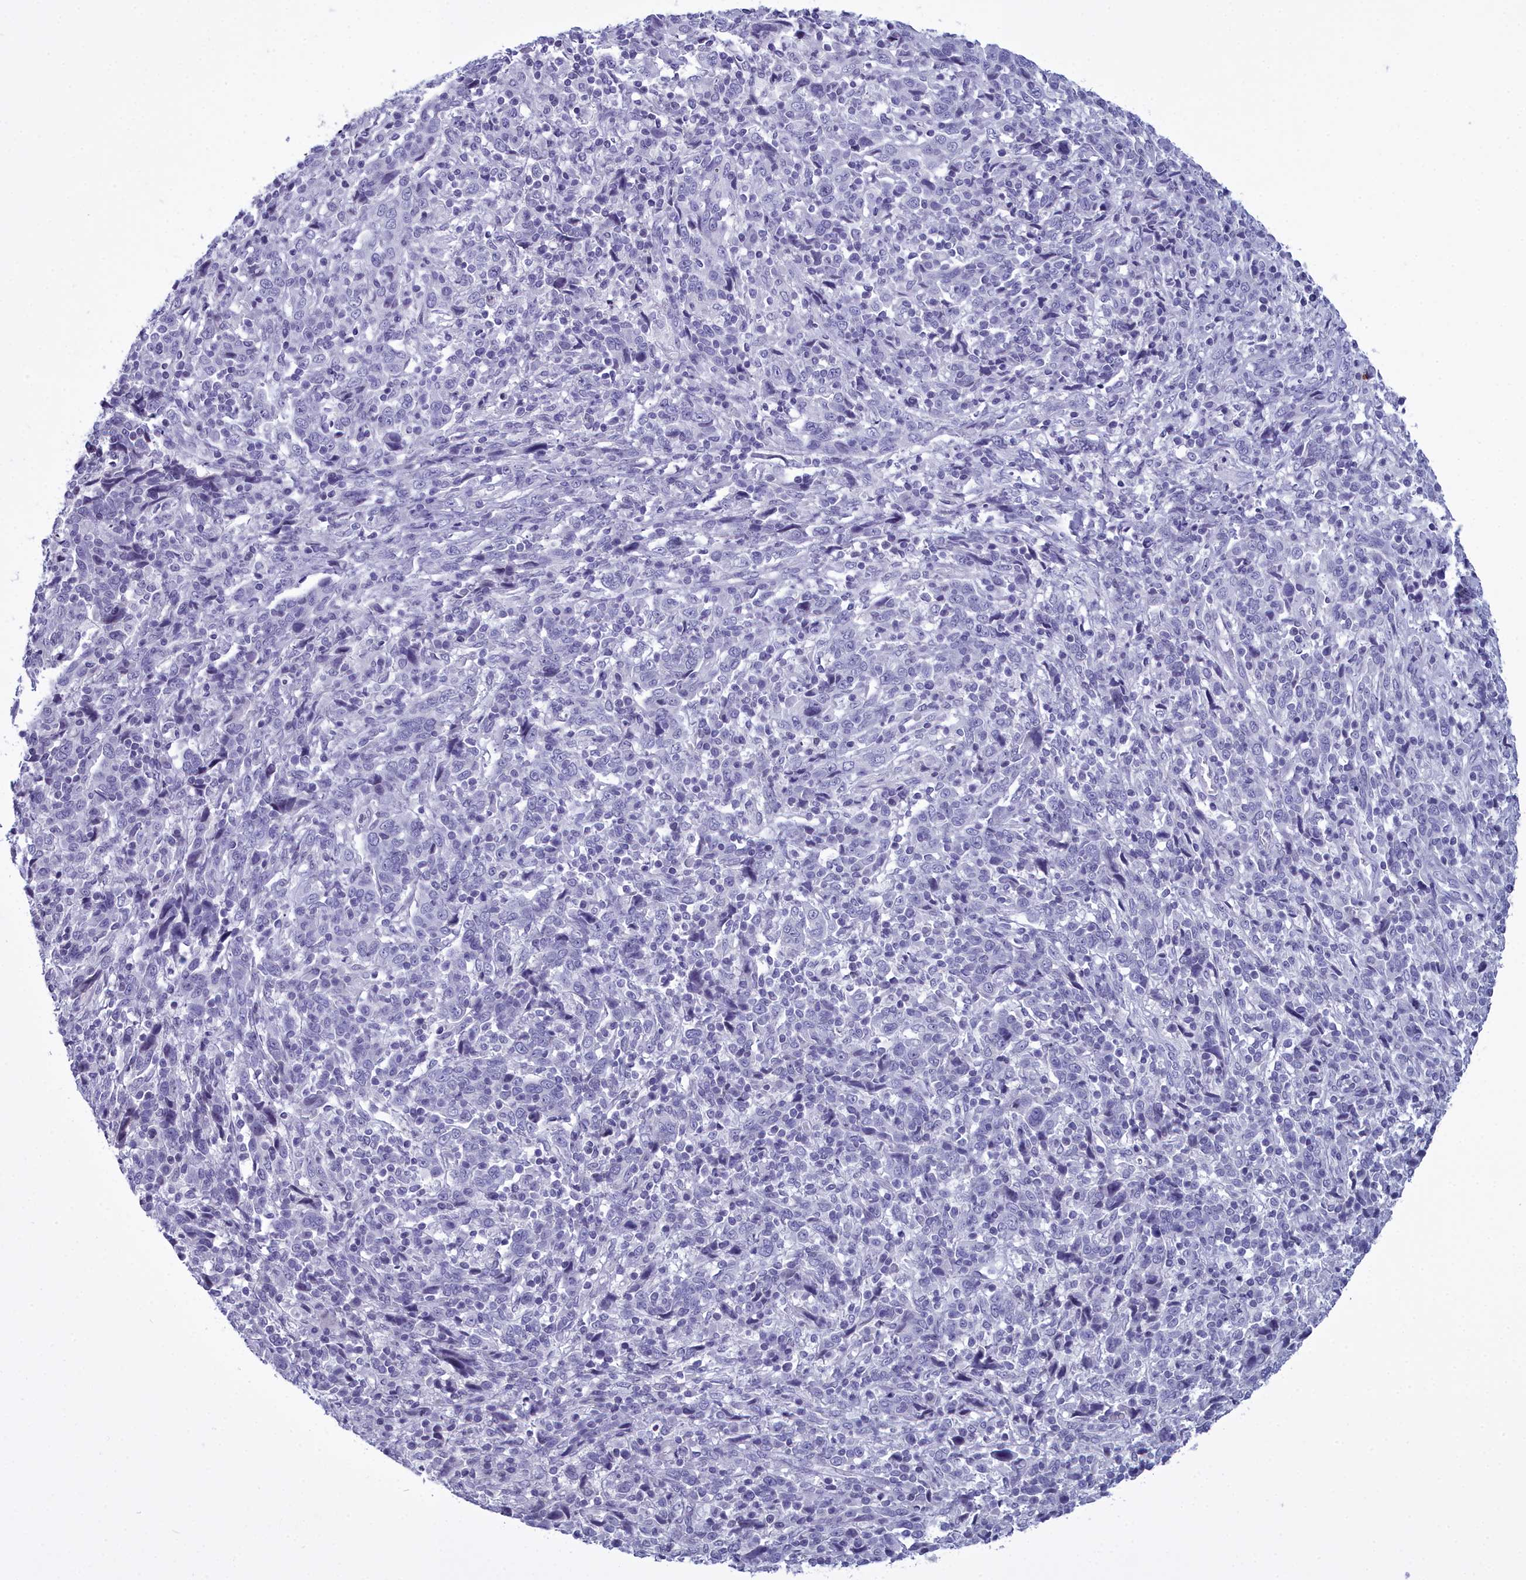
{"staining": {"intensity": "negative", "quantity": "none", "location": "none"}, "tissue": "cervical cancer", "cell_type": "Tumor cells", "image_type": "cancer", "snomed": [{"axis": "morphology", "description": "Squamous cell carcinoma, NOS"}, {"axis": "topography", "description": "Cervix"}], "caption": "An IHC micrograph of cervical cancer is shown. There is no staining in tumor cells of cervical cancer. Brightfield microscopy of immunohistochemistry (IHC) stained with DAB (3,3'-diaminobenzidine) (brown) and hematoxylin (blue), captured at high magnification.", "gene": "MAP6", "patient": {"sex": "female", "age": 46}}